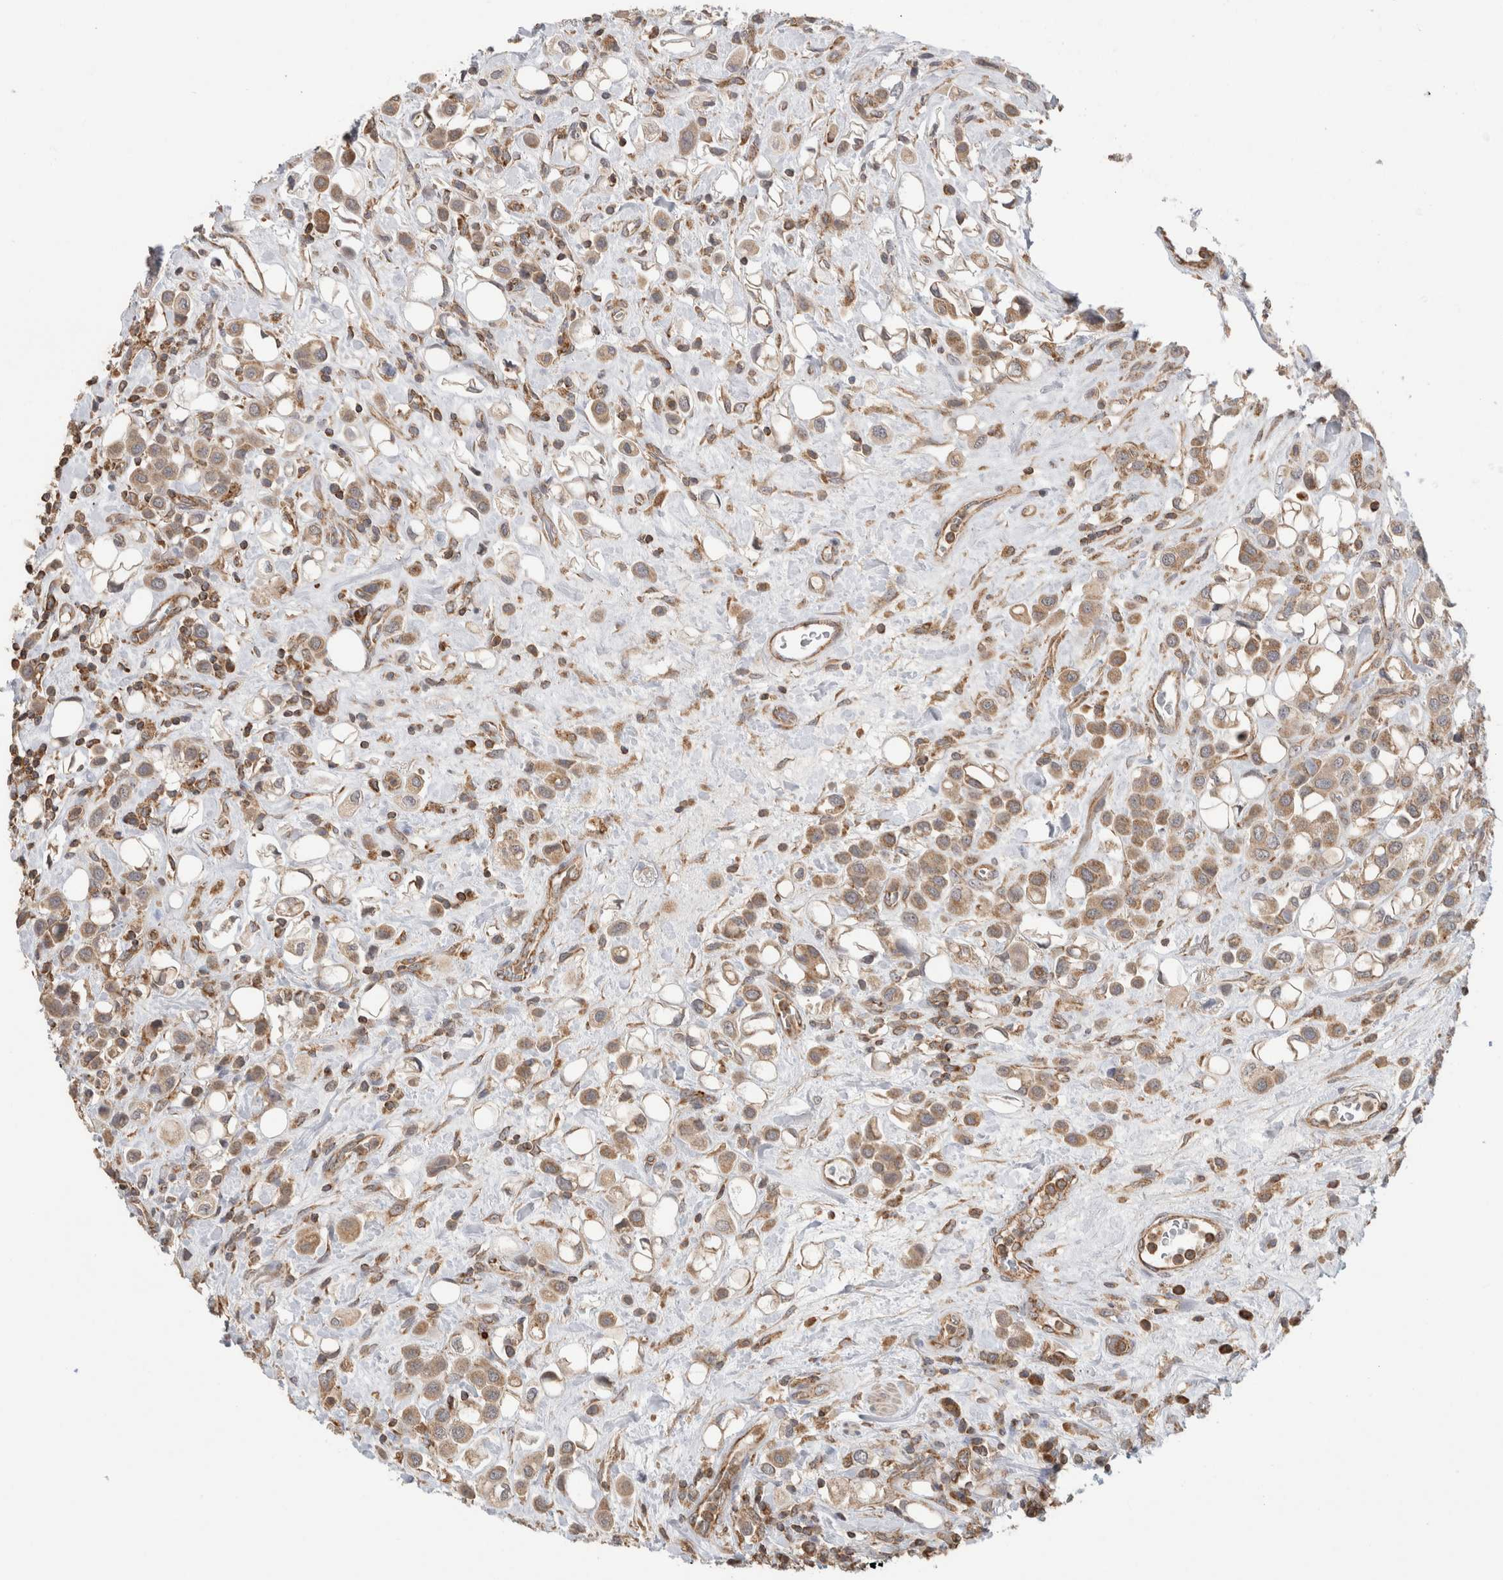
{"staining": {"intensity": "moderate", "quantity": "25%-75%", "location": "cytoplasmic/membranous"}, "tissue": "urothelial cancer", "cell_type": "Tumor cells", "image_type": "cancer", "snomed": [{"axis": "morphology", "description": "Urothelial carcinoma, High grade"}, {"axis": "topography", "description": "Urinary bladder"}], "caption": "Moderate cytoplasmic/membranous protein positivity is seen in approximately 25%-75% of tumor cells in high-grade urothelial carcinoma. (DAB IHC, brown staining for protein, blue staining for nuclei).", "gene": "IMMP2L", "patient": {"sex": "male", "age": 50}}